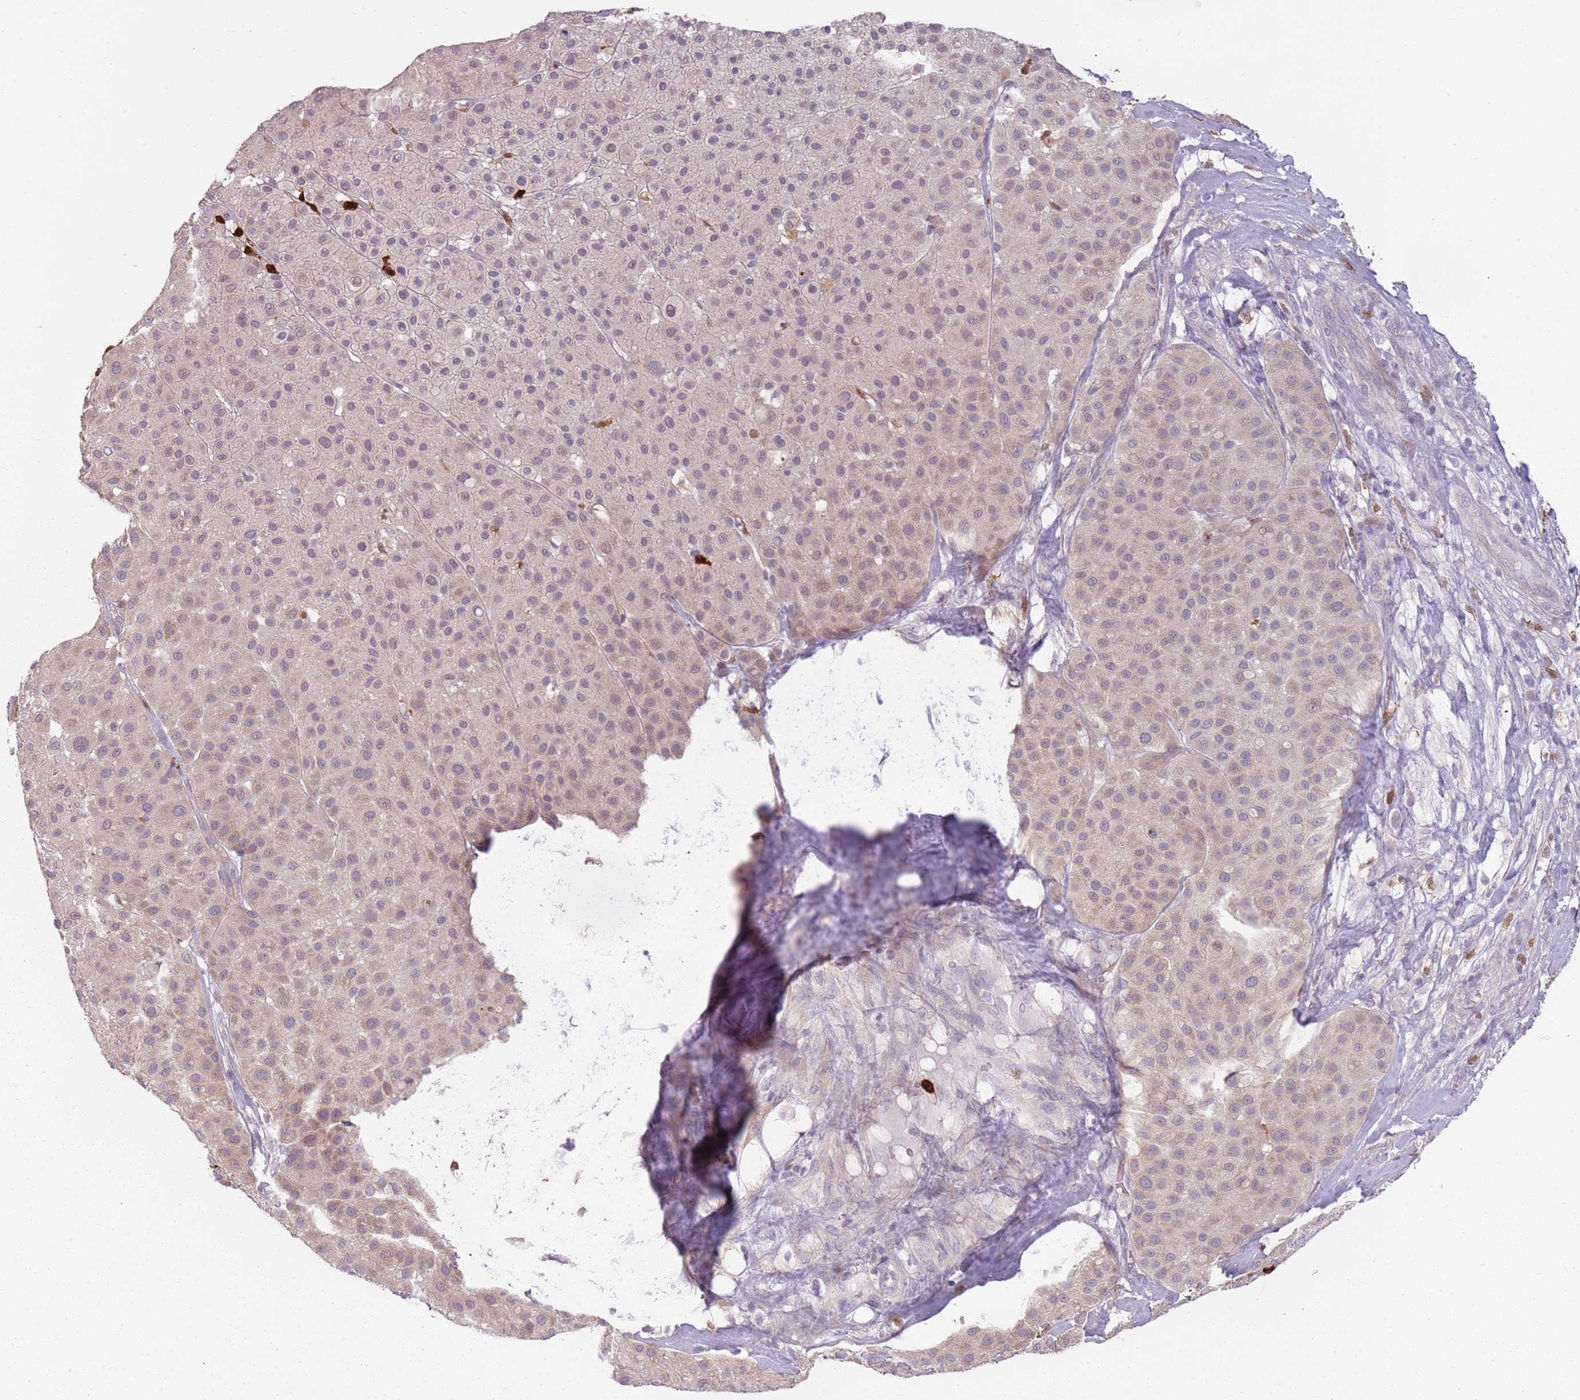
{"staining": {"intensity": "weak", "quantity": "25%-75%", "location": "cytoplasmic/membranous"}, "tissue": "melanoma", "cell_type": "Tumor cells", "image_type": "cancer", "snomed": [{"axis": "morphology", "description": "Malignant melanoma, Metastatic site"}, {"axis": "topography", "description": "Smooth muscle"}], "caption": "An immunohistochemistry (IHC) image of tumor tissue is shown. Protein staining in brown highlights weak cytoplasmic/membranous positivity in melanoma within tumor cells.", "gene": "SPAG4", "patient": {"sex": "male", "age": 41}}